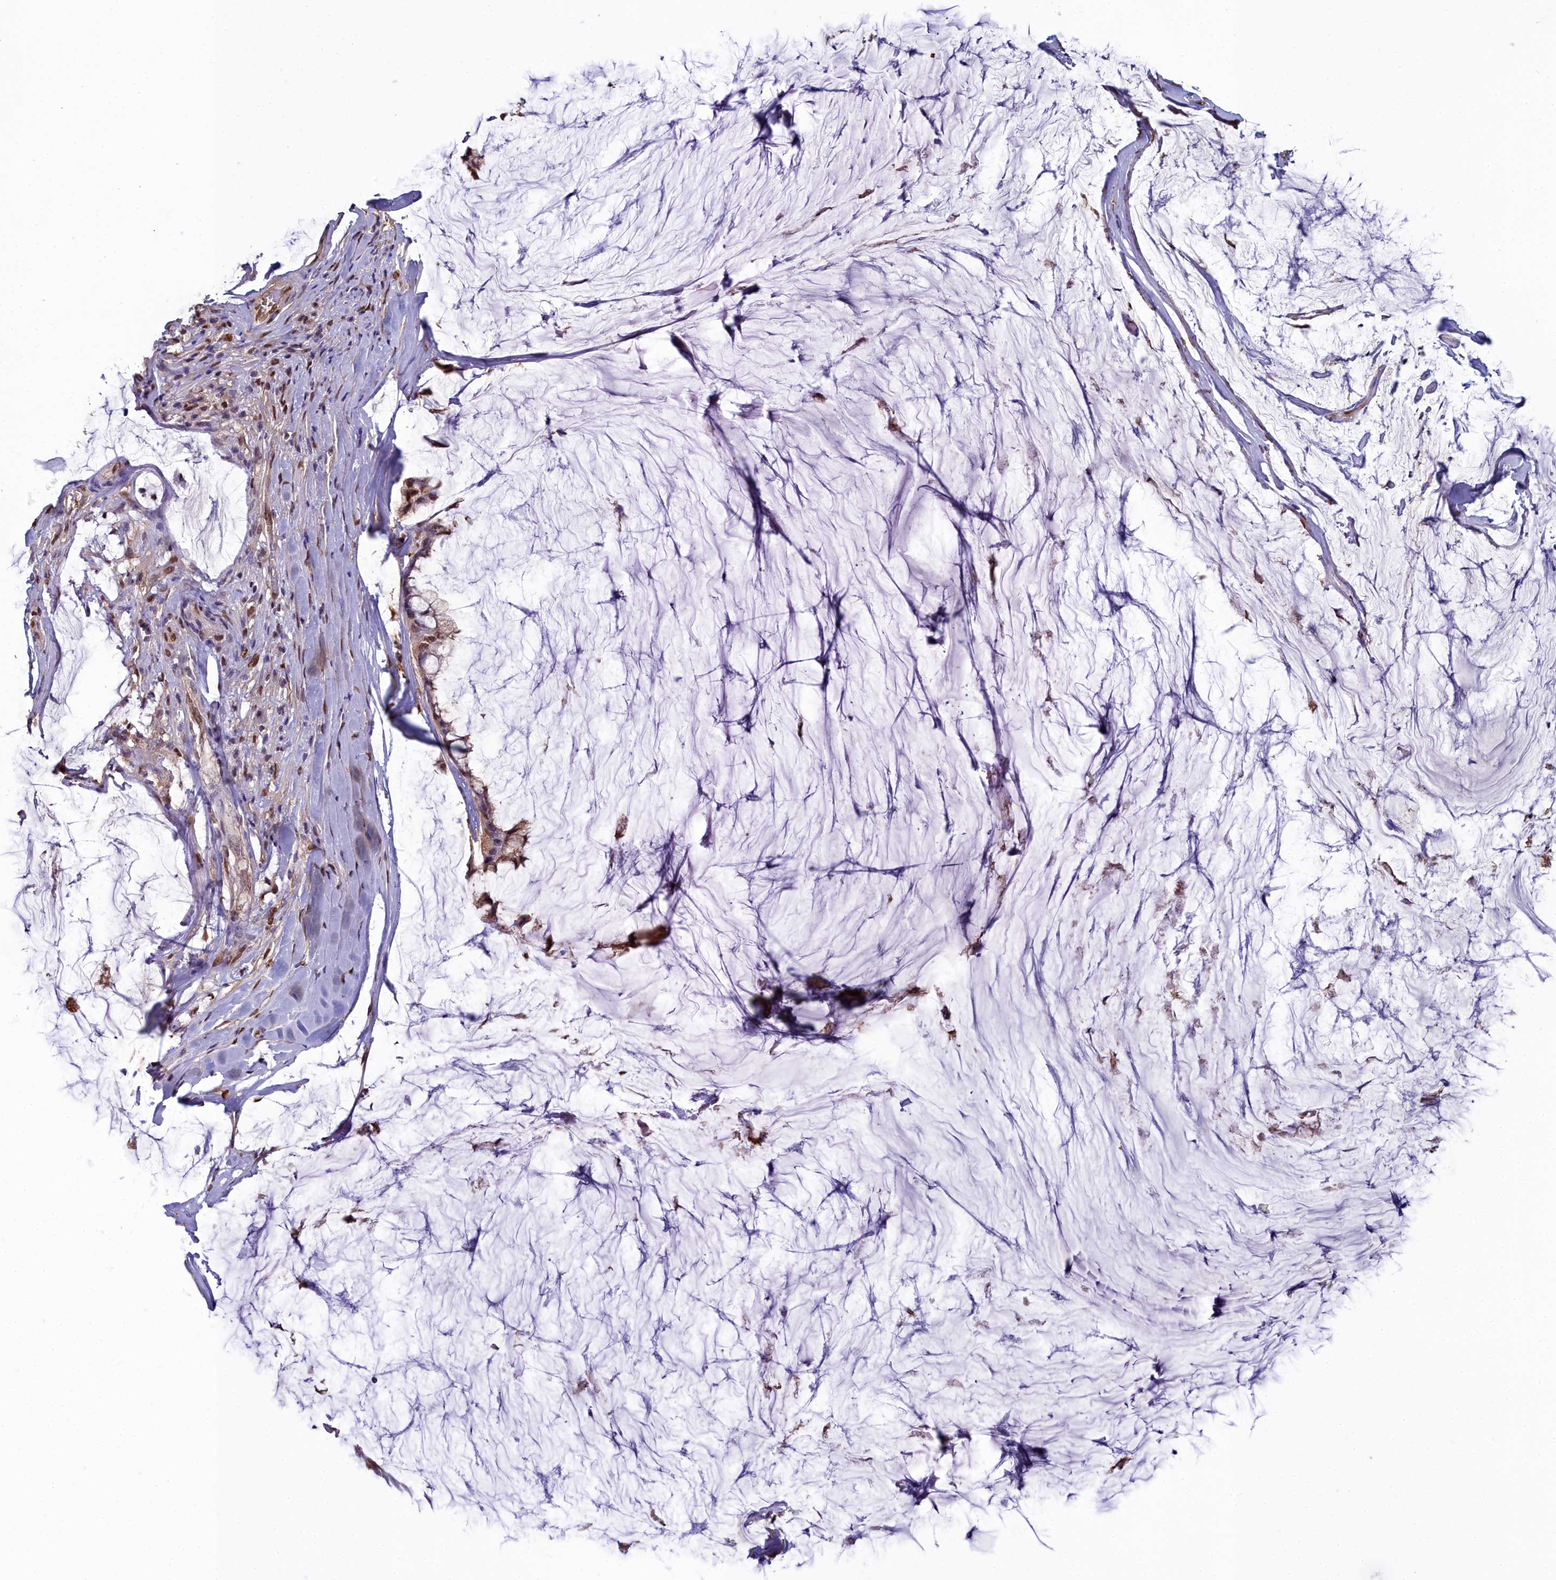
{"staining": {"intensity": "strong", "quantity": ">75%", "location": "nuclear"}, "tissue": "ovarian cancer", "cell_type": "Tumor cells", "image_type": "cancer", "snomed": [{"axis": "morphology", "description": "Cystadenocarcinoma, mucinous, NOS"}, {"axis": "topography", "description": "Ovary"}], "caption": "Human ovarian cancer (mucinous cystadenocarcinoma) stained with a protein marker displays strong staining in tumor cells.", "gene": "GAPDH", "patient": {"sex": "female", "age": 39}}